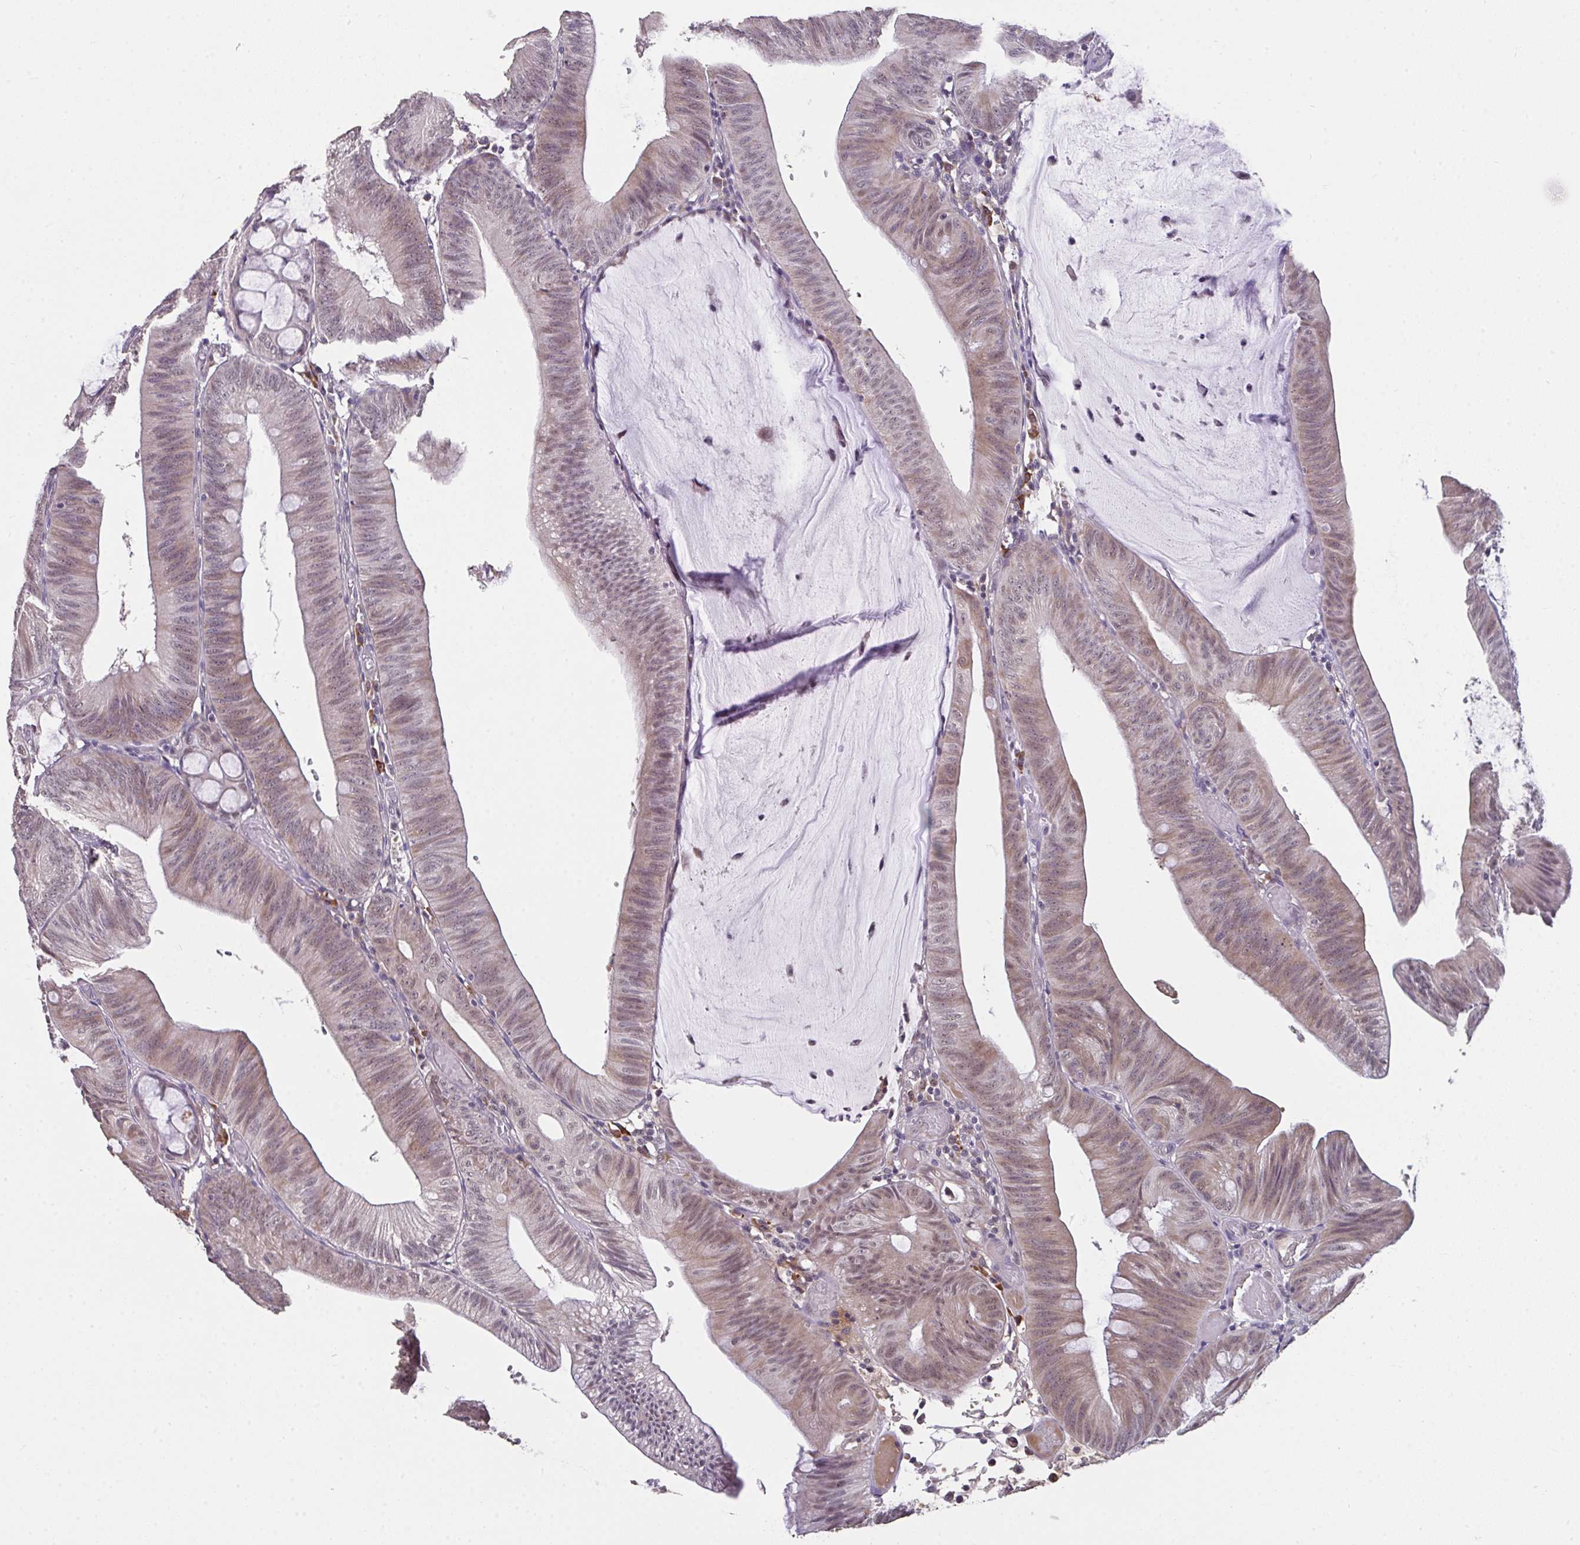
{"staining": {"intensity": "moderate", "quantity": "25%-75%", "location": "cytoplasmic/membranous,nuclear"}, "tissue": "colorectal cancer", "cell_type": "Tumor cells", "image_type": "cancer", "snomed": [{"axis": "morphology", "description": "Adenocarcinoma, NOS"}, {"axis": "topography", "description": "Colon"}], "caption": "Immunohistochemical staining of colorectal cancer exhibits medium levels of moderate cytoplasmic/membranous and nuclear protein positivity in approximately 25%-75% of tumor cells. Immunohistochemistry stains the protein in brown and the nuclei are stained blue.", "gene": "RBBP6", "patient": {"sex": "male", "age": 84}}